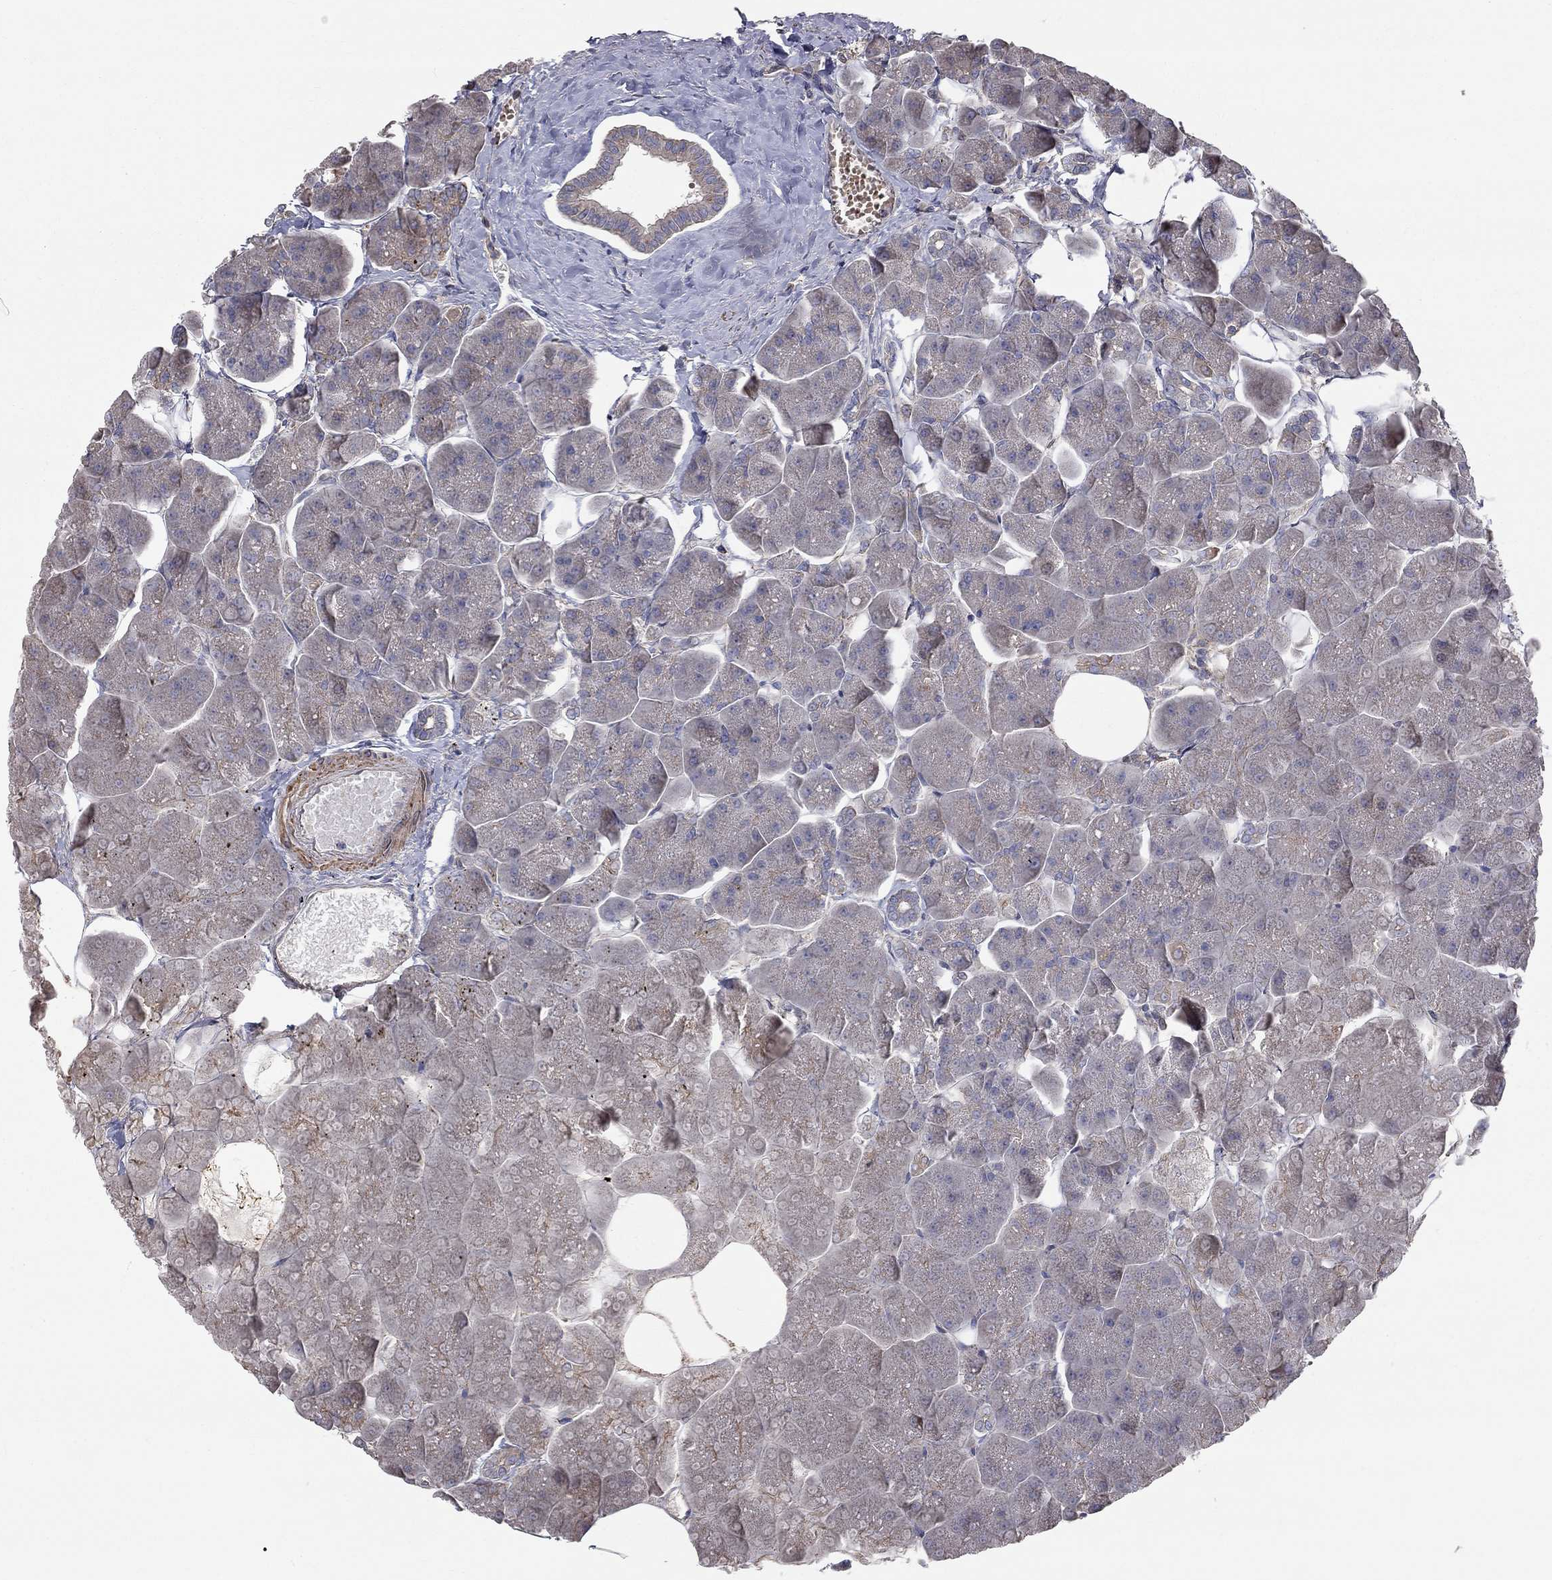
{"staining": {"intensity": "strong", "quantity": "<25%", "location": "cytoplasmic/membranous"}, "tissue": "pancreas", "cell_type": "Exocrine glandular cells", "image_type": "normal", "snomed": [{"axis": "morphology", "description": "Normal tissue, NOS"}, {"axis": "topography", "description": "Adipose tissue"}, {"axis": "topography", "description": "Pancreas"}, {"axis": "topography", "description": "Peripheral nerve tissue"}], "caption": "Unremarkable pancreas was stained to show a protein in brown. There is medium levels of strong cytoplasmic/membranous expression in approximately <25% of exocrine glandular cells.", "gene": "KANSL1L", "patient": {"sex": "female", "age": 58}}